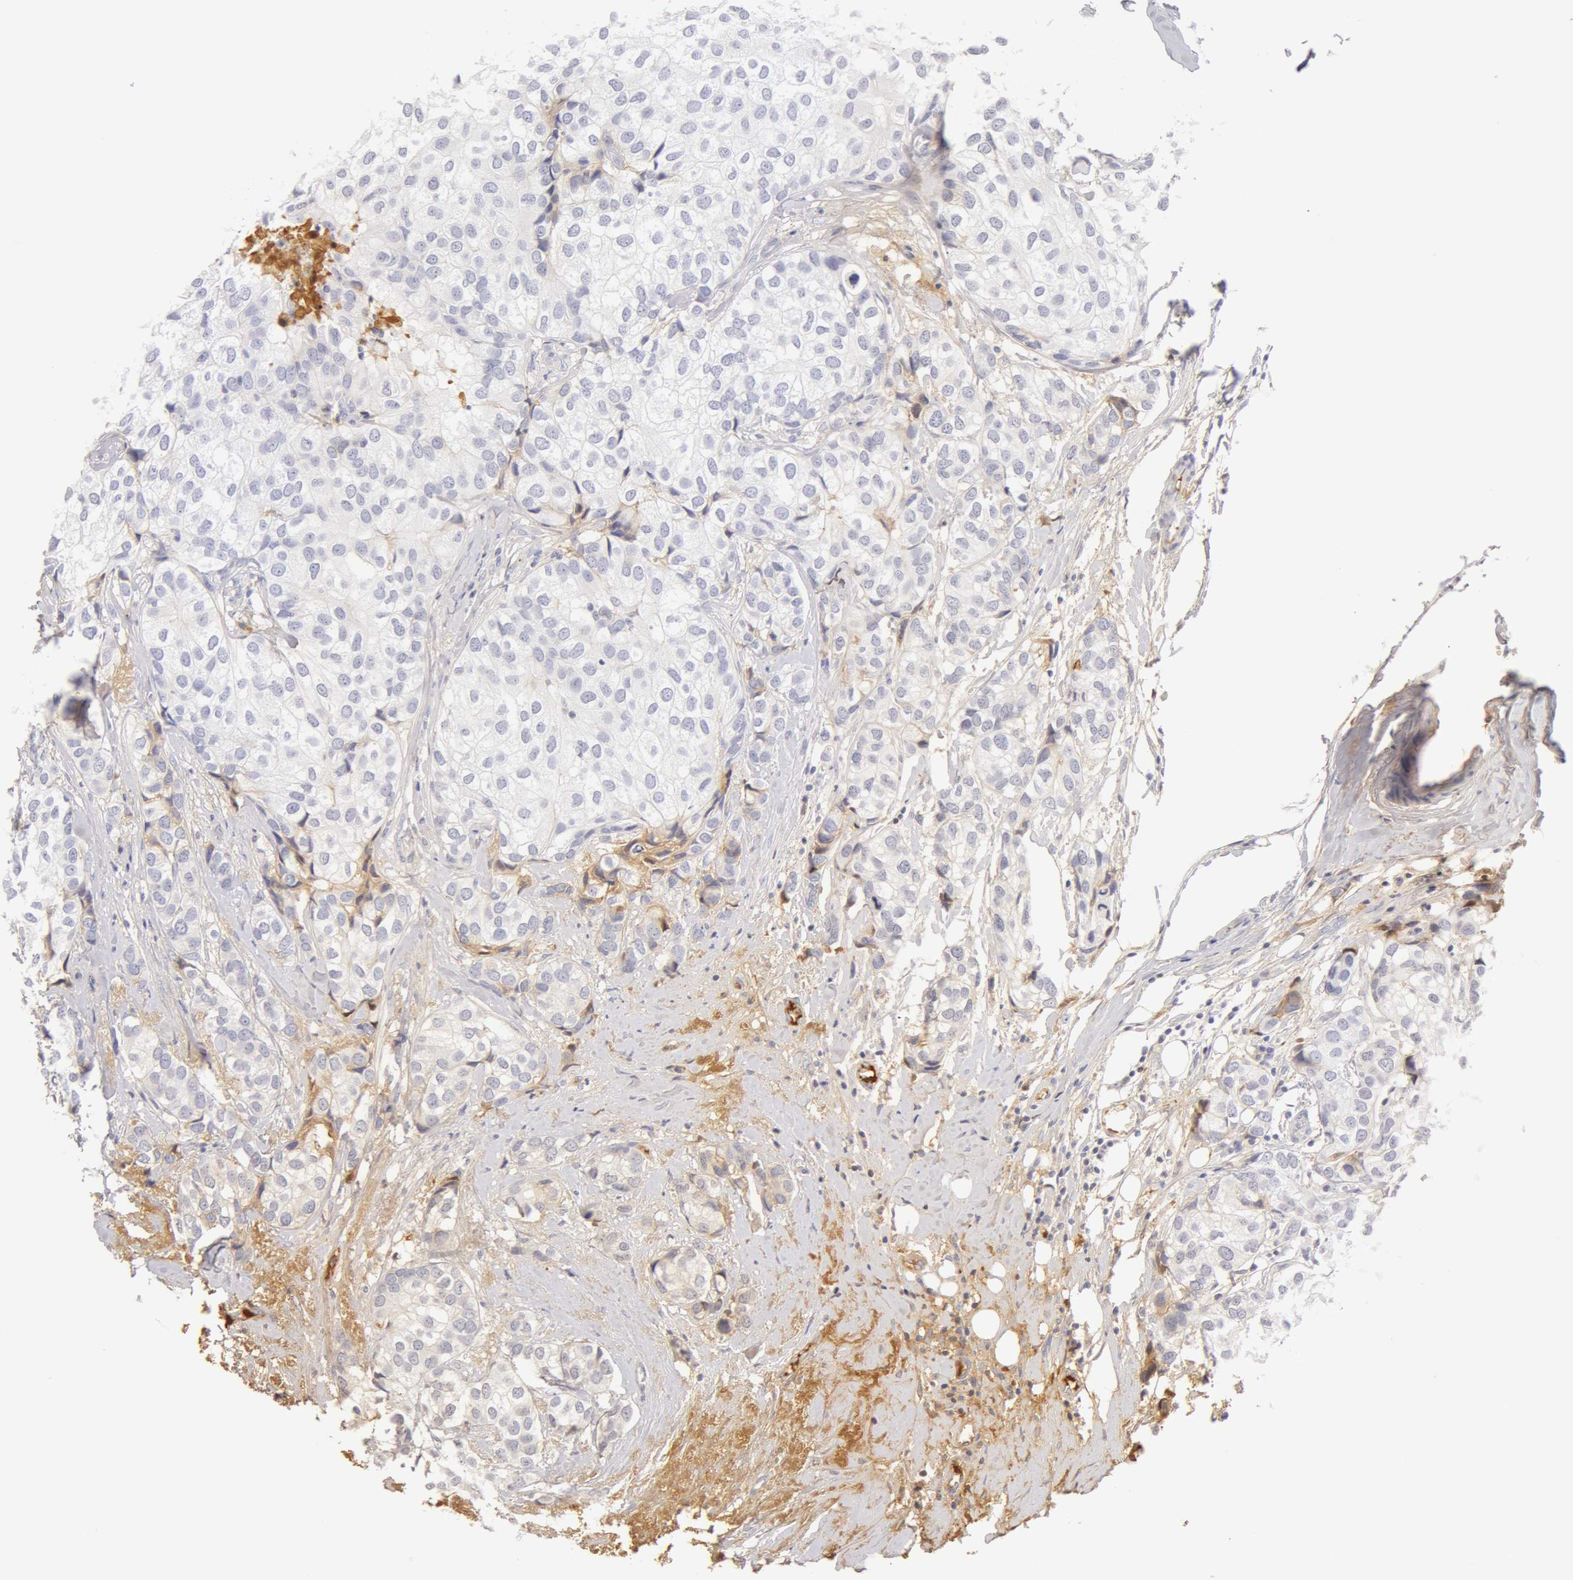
{"staining": {"intensity": "weak", "quantity": "<25%", "location": "cytoplasmic/membranous"}, "tissue": "breast cancer", "cell_type": "Tumor cells", "image_type": "cancer", "snomed": [{"axis": "morphology", "description": "Duct carcinoma"}, {"axis": "topography", "description": "Breast"}], "caption": "This is a histopathology image of immunohistochemistry (IHC) staining of breast cancer (infiltrating ductal carcinoma), which shows no expression in tumor cells. (Stains: DAB (3,3'-diaminobenzidine) IHC with hematoxylin counter stain, Microscopy: brightfield microscopy at high magnification).", "gene": "GC", "patient": {"sex": "female", "age": 68}}